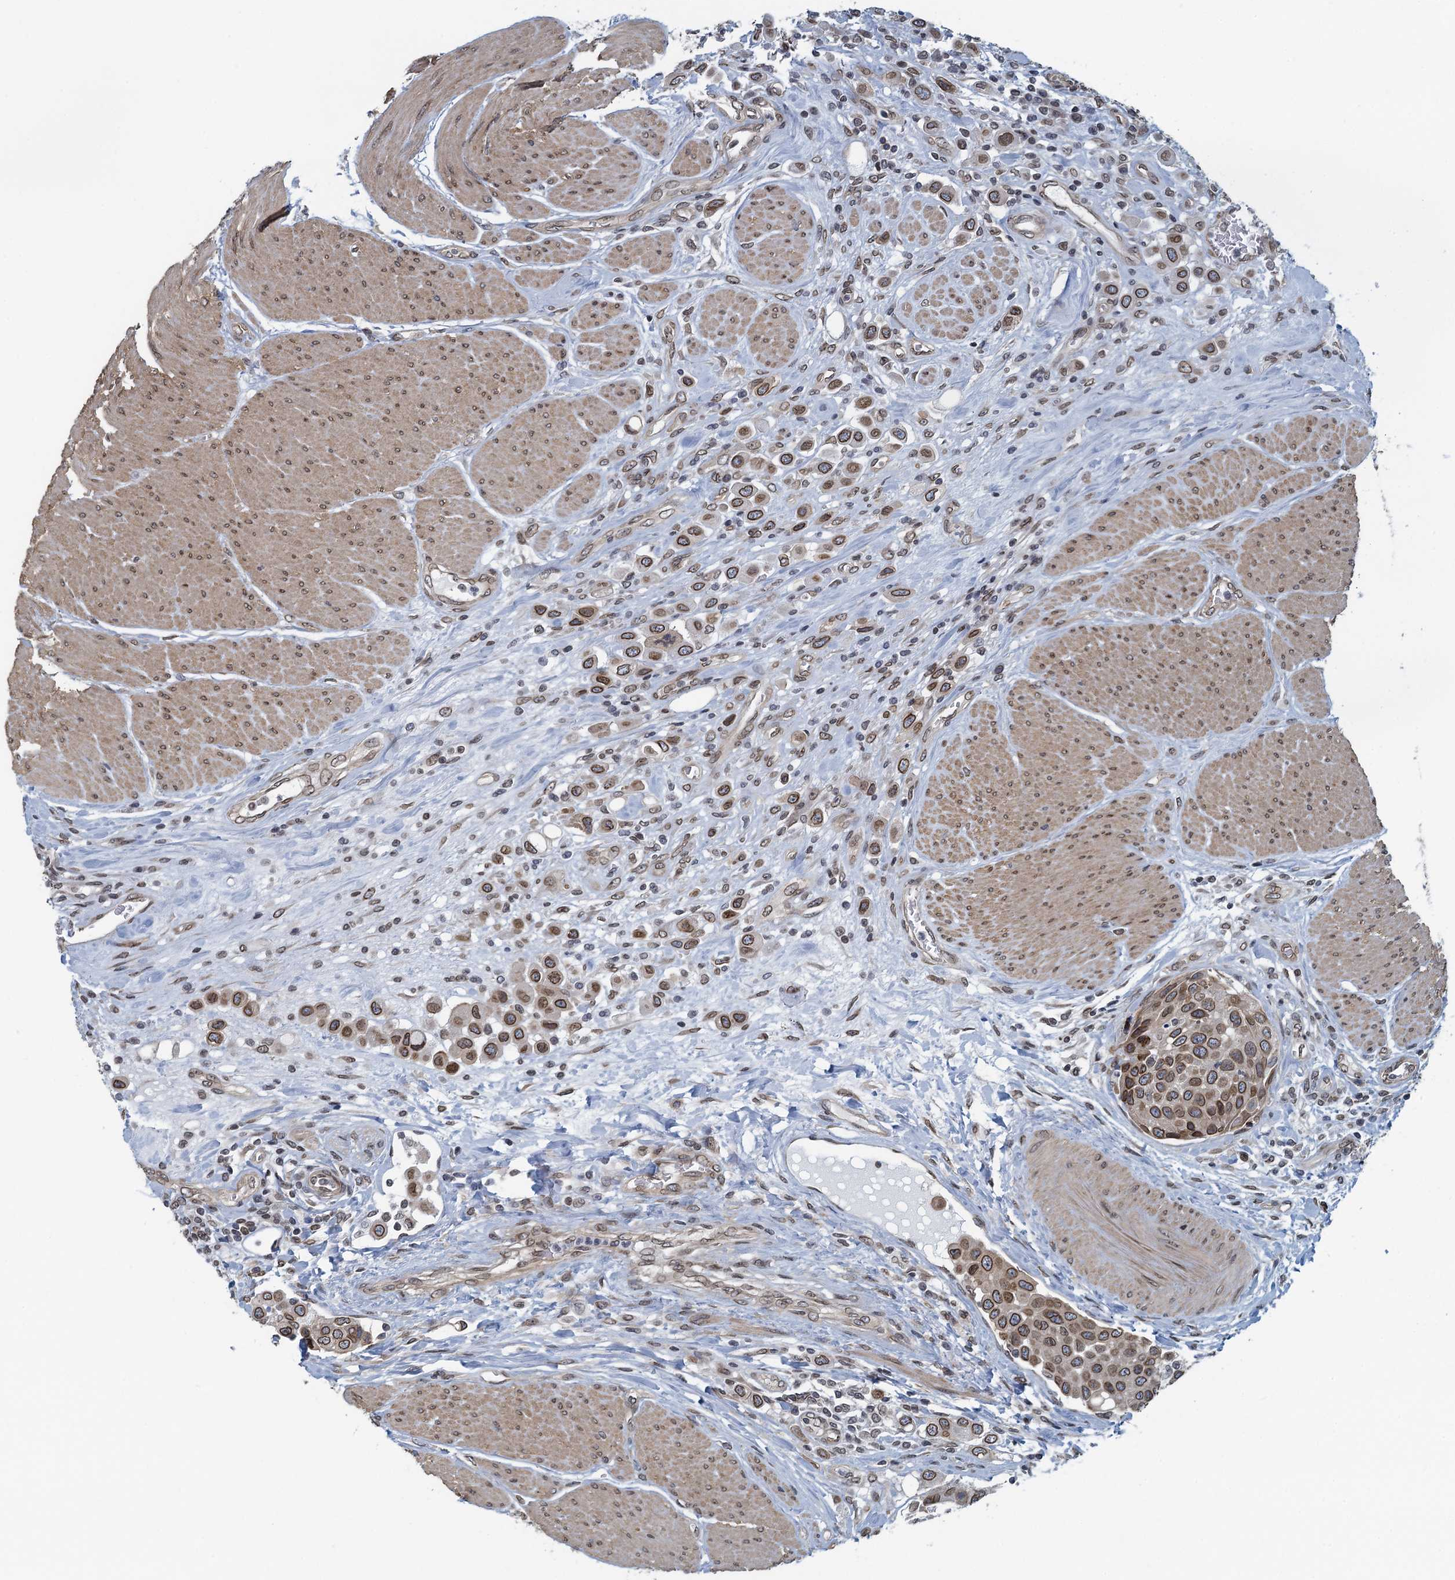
{"staining": {"intensity": "moderate", "quantity": ">75%", "location": "cytoplasmic/membranous,nuclear"}, "tissue": "urothelial cancer", "cell_type": "Tumor cells", "image_type": "cancer", "snomed": [{"axis": "morphology", "description": "Urothelial carcinoma, High grade"}, {"axis": "topography", "description": "Urinary bladder"}], "caption": "Protein positivity by IHC shows moderate cytoplasmic/membranous and nuclear positivity in approximately >75% of tumor cells in urothelial cancer. (DAB IHC with brightfield microscopy, high magnification).", "gene": "CCDC34", "patient": {"sex": "male", "age": 50}}